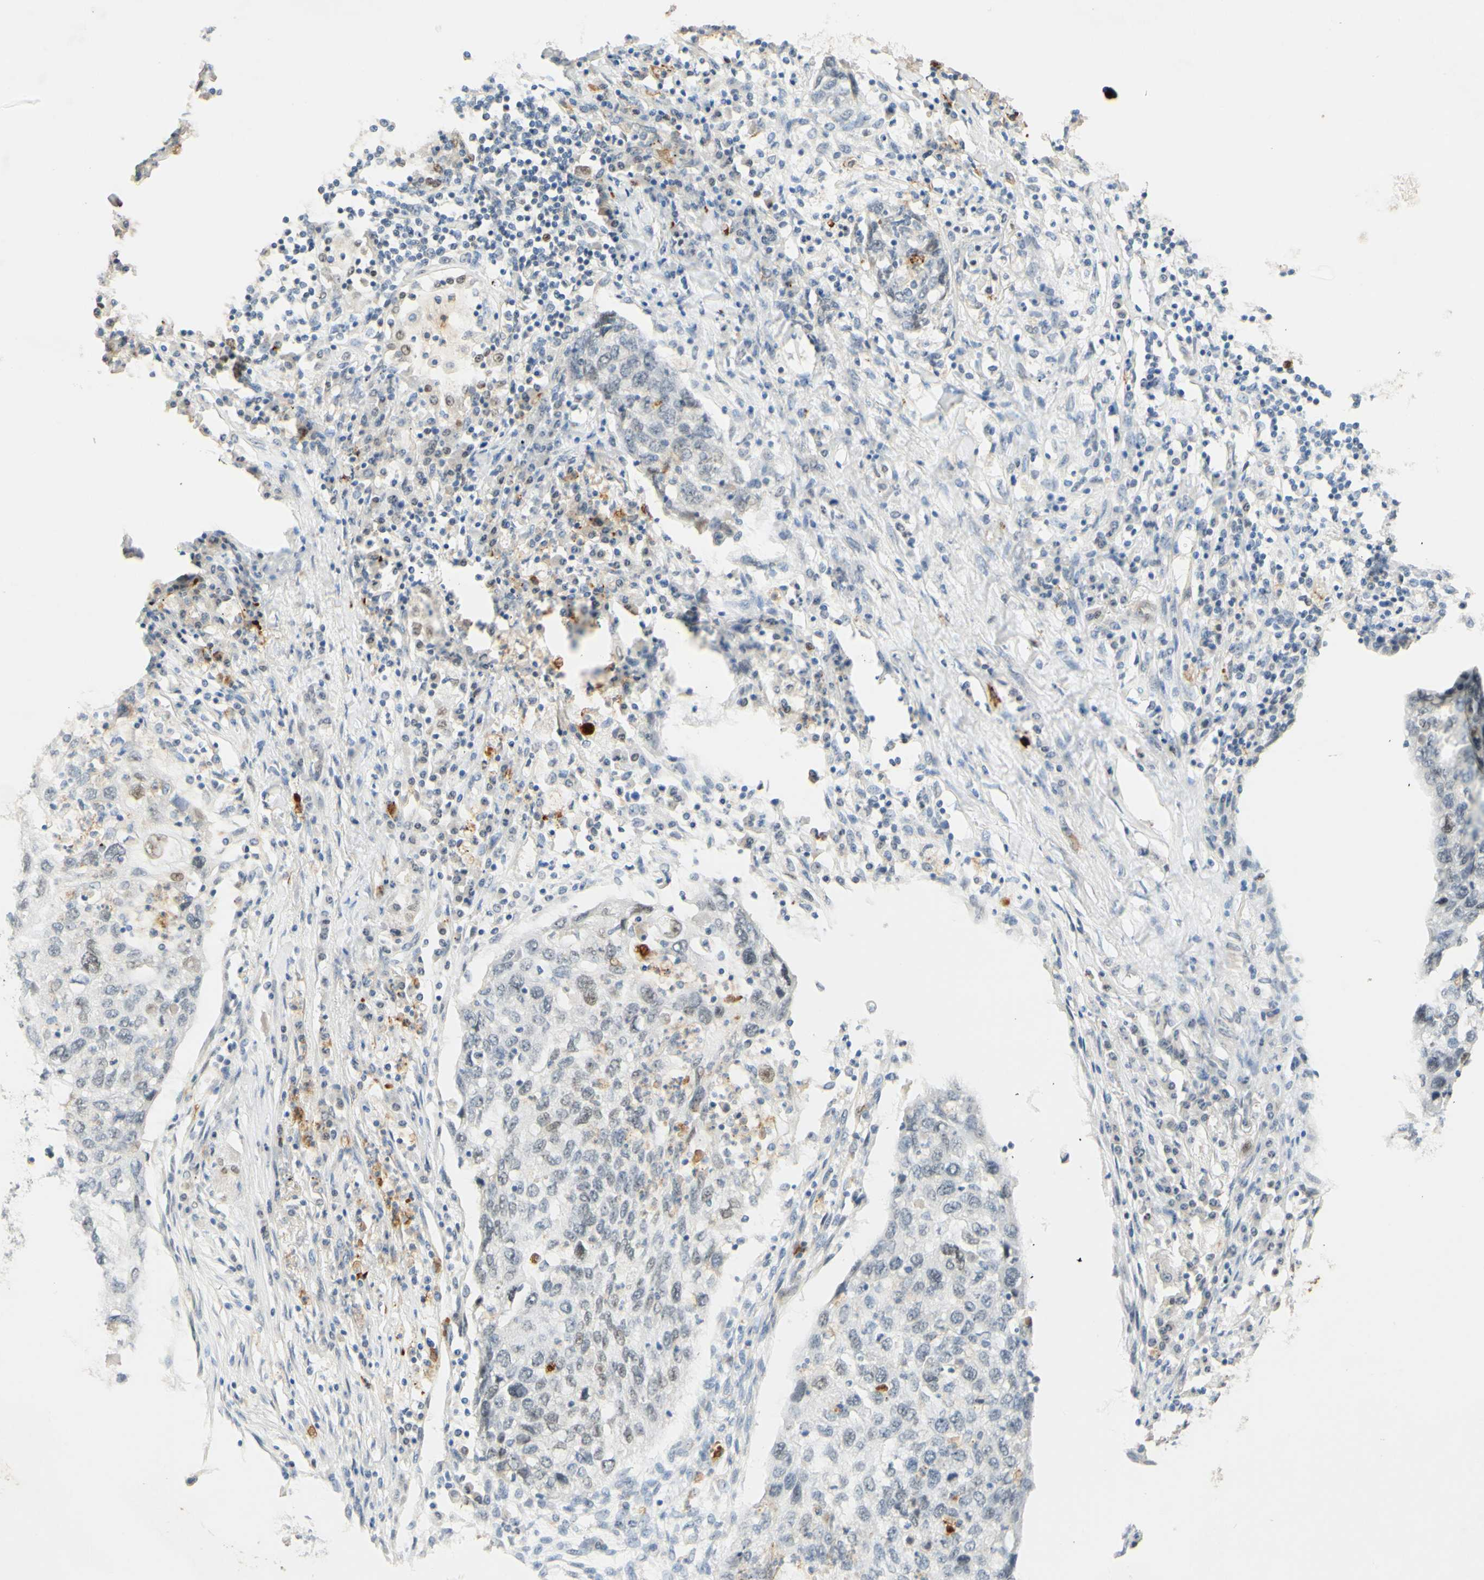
{"staining": {"intensity": "weak", "quantity": "<25%", "location": "nuclear"}, "tissue": "lung cancer", "cell_type": "Tumor cells", "image_type": "cancer", "snomed": [{"axis": "morphology", "description": "Squamous cell carcinoma, NOS"}, {"axis": "topography", "description": "Lung"}], "caption": "The micrograph shows no staining of tumor cells in lung cancer (squamous cell carcinoma).", "gene": "POLB", "patient": {"sex": "female", "age": 63}}